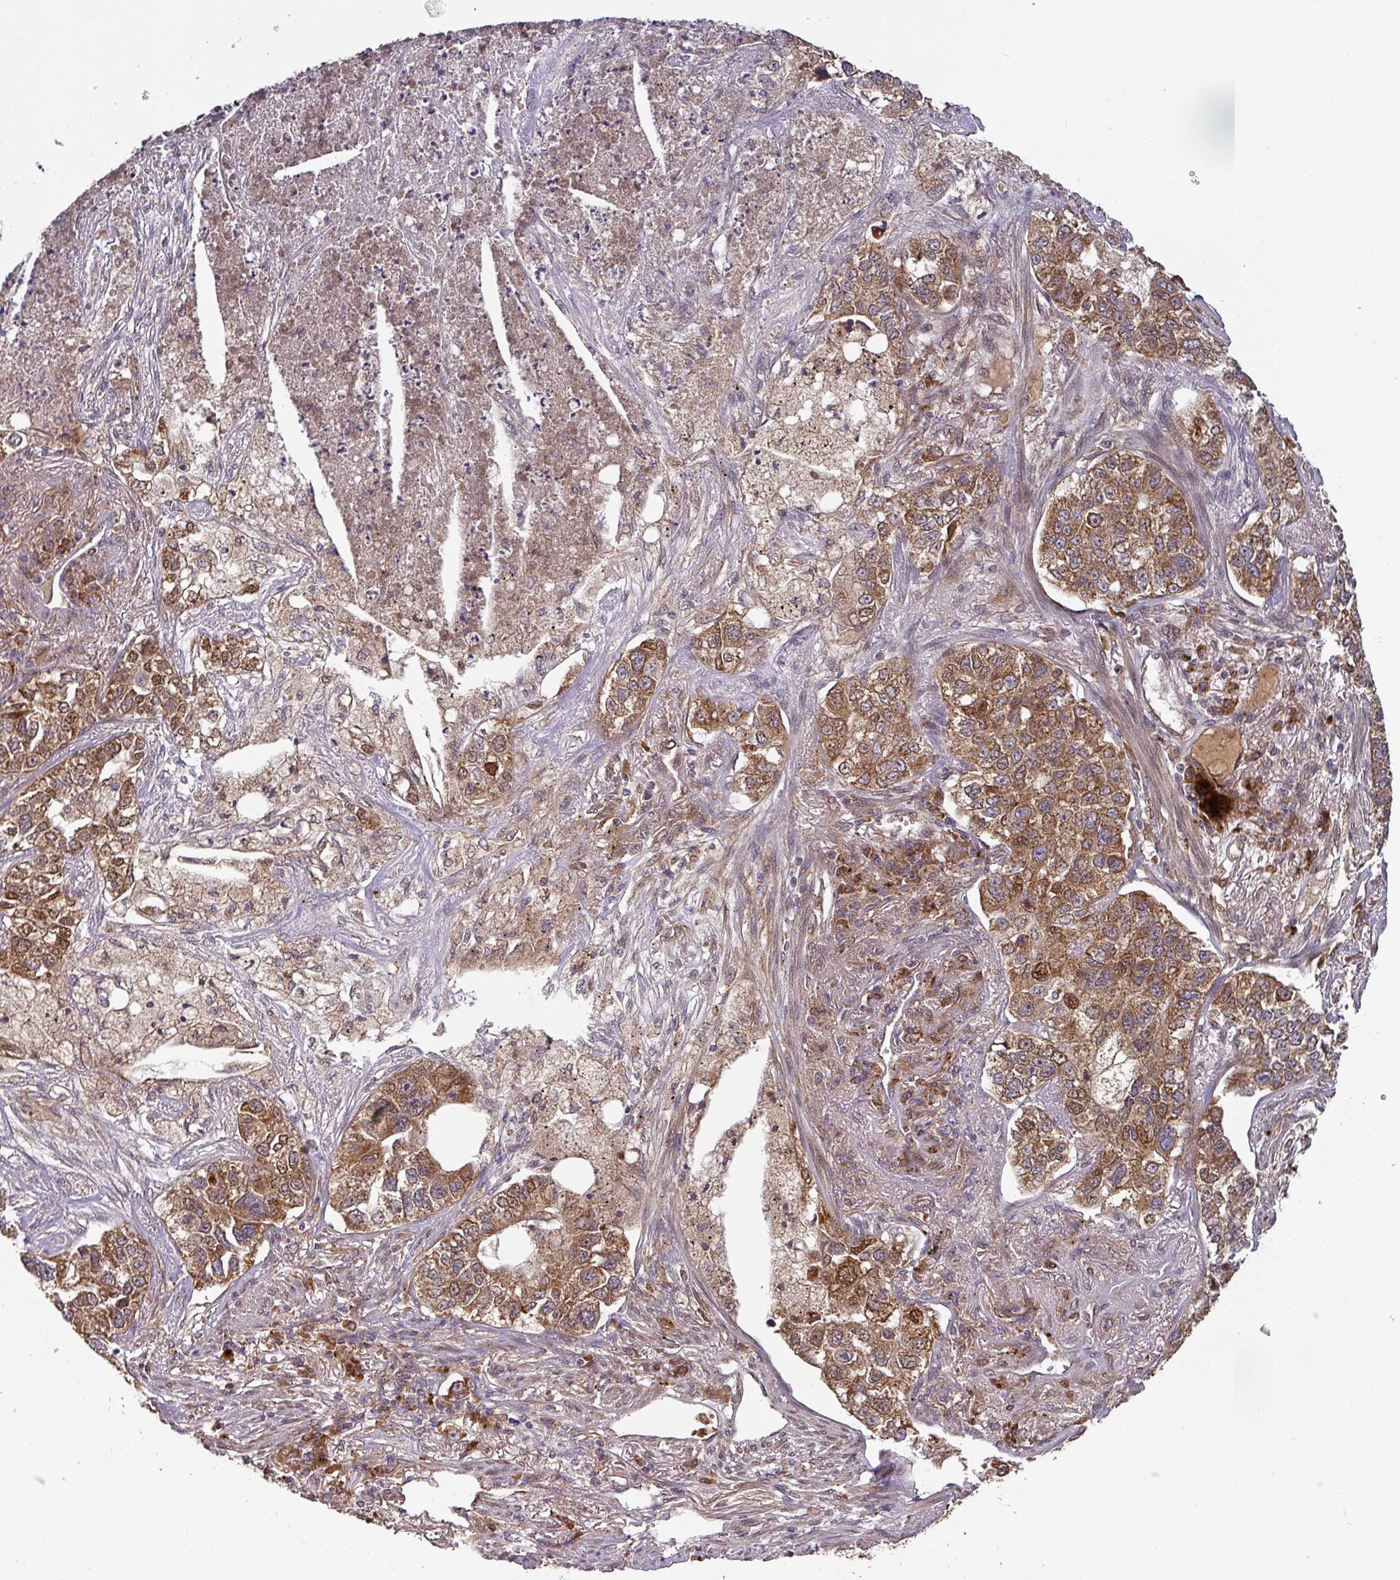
{"staining": {"intensity": "moderate", "quantity": ">75%", "location": "cytoplasmic/membranous"}, "tissue": "lung cancer", "cell_type": "Tumor cells", "image_type": "cancer", "snomed": [{"axis": "morphology", "description": "Adenocarcinoma, NOS"}, {"axis": "topography", "description": "Lung"}], "caption": "Immunohistochemical staining of lung cancer exhibits moderate cytoplasmic/membranous protein positivity in approximately >75% of tumor cells. Using DAB (3,3'-diaminobenzidine) (brown) and hematoxylin (blue) stains, captured at high magnification using brightfield microscopy.", "gene": "MALSU1", "patient": {"sex": "male", "age": 49}}